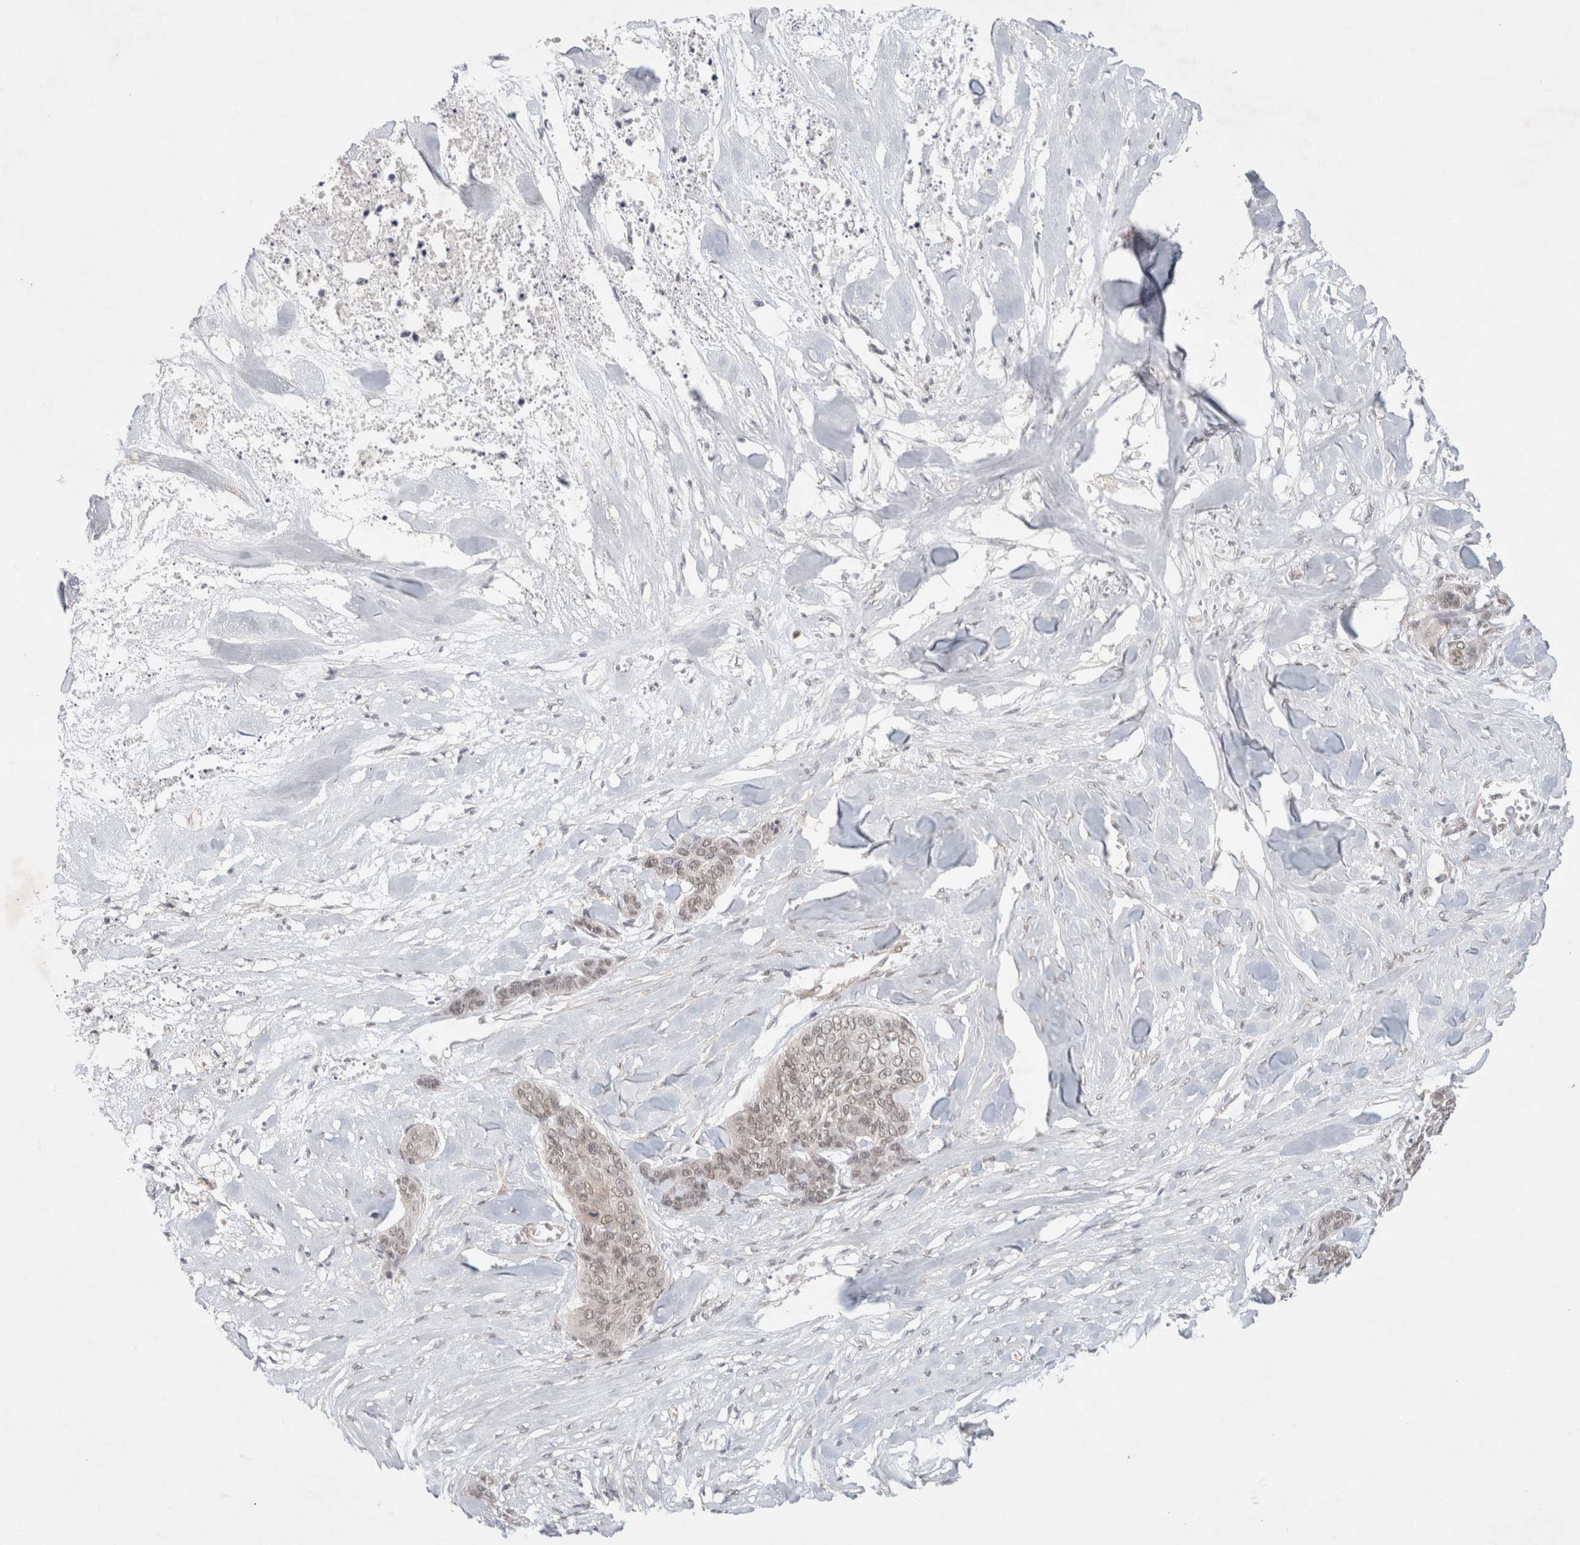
{"staining": {"intensity": "weak", "quantity": "<25%", "location": "nuclear"}, "tissue": "skin cancer", "cell_type": "Tumor cells", "image_type": "cancer", "snomed": [{"axis": "morphology", "description": "Basal cell carcinoma"}, {"axis": "topography", "description": "Skin"}], "caption": "Tumor cells are negative for brown protein staining in basal cell carcinoma (skin).", "gene": "FBXO42", "patient": {"sex": "female", "age": 64}}